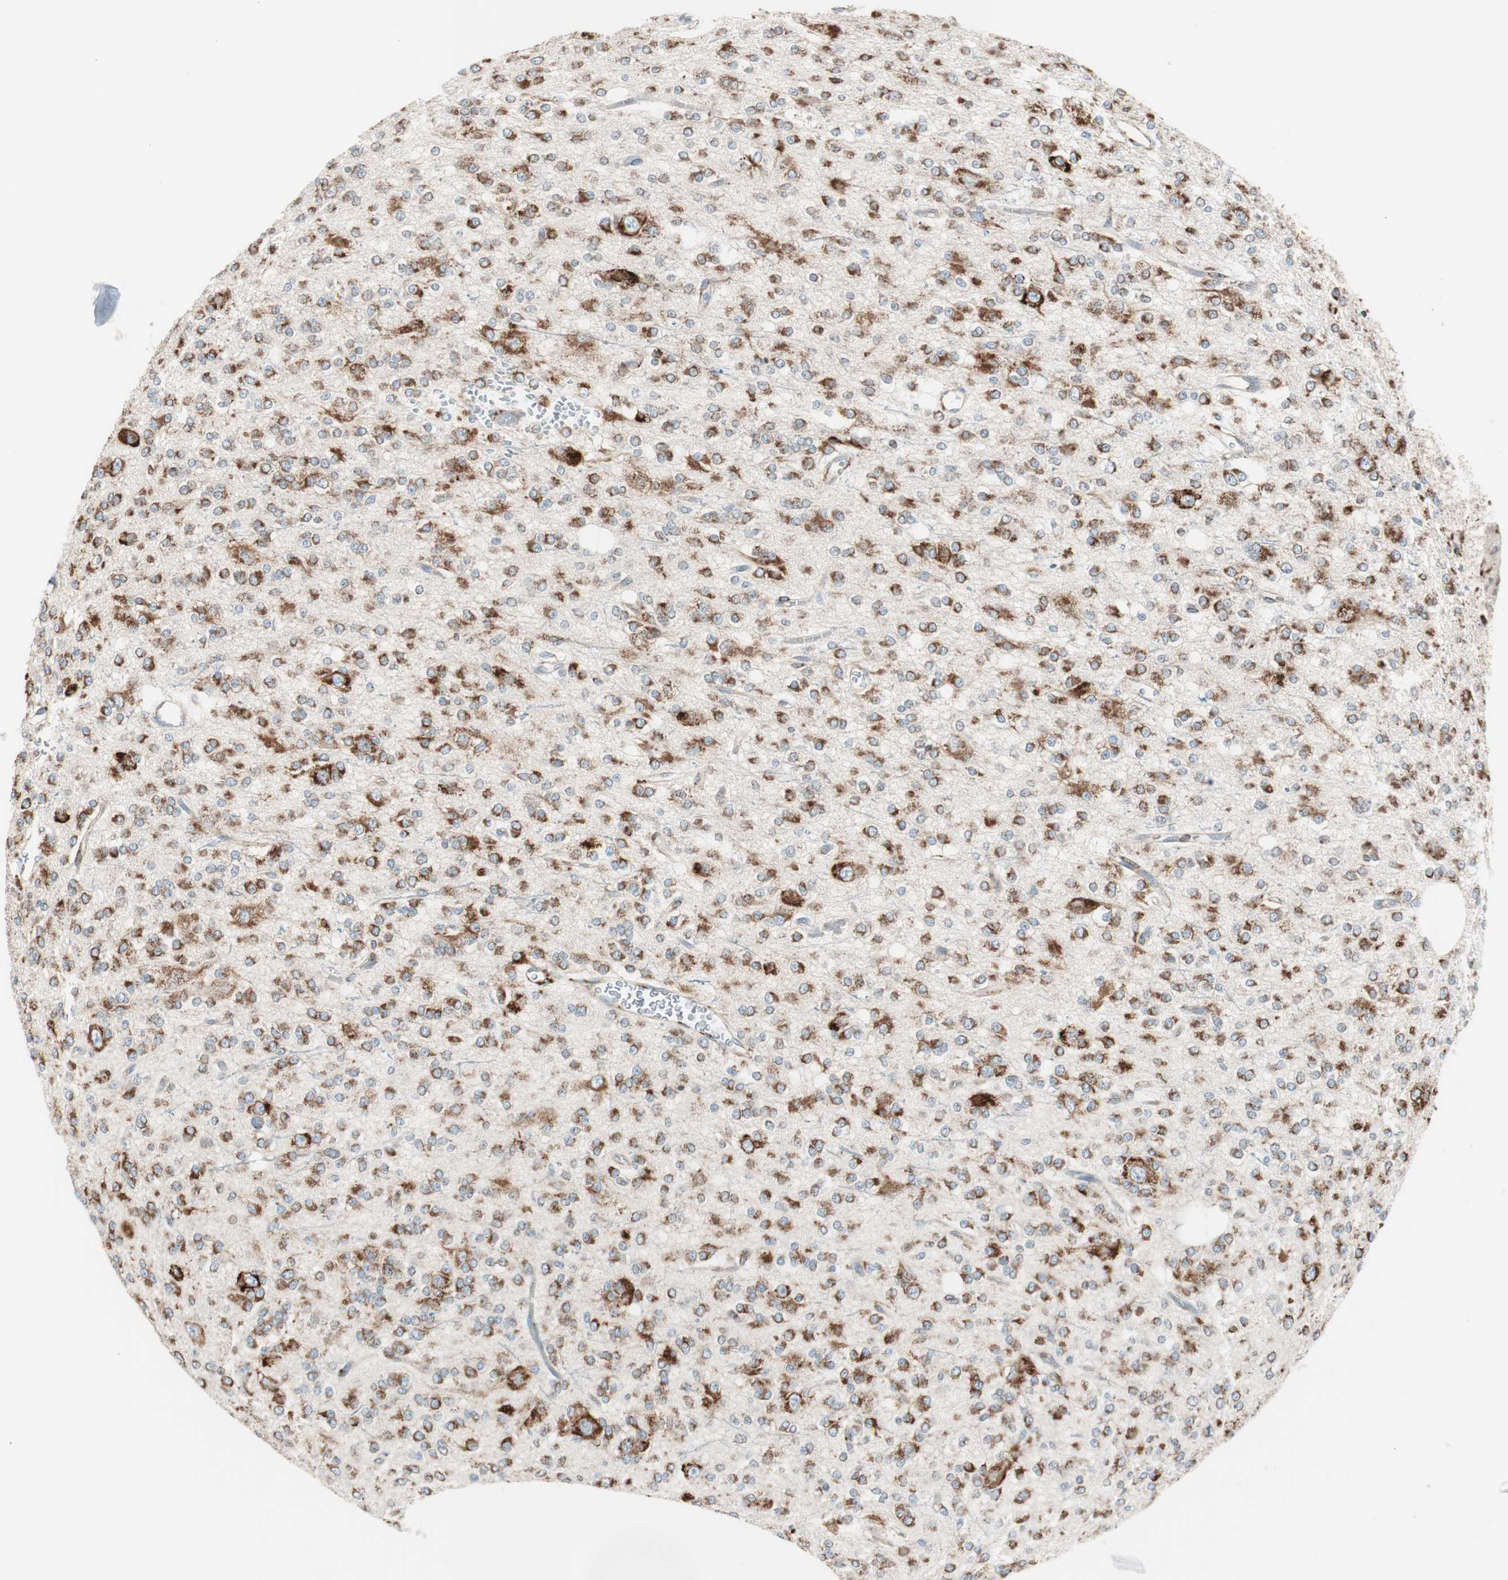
{"staining": {"intensity": "strong", "quantity": ">75%", "location": "cytoplasmic/membranous"}, "tissue": "glioma", "cell_type": "Tumor cells", "image_type": "cancer", "snomed": [{"axis": "morphology", "description": "Glioma, malignant, Low grade"}, {"axis": "topography", "description": "Brain"}], "caption": "Glioma was stained to show a protein in brown. There is high levels of strong cytoplasmic/membranous expression in approximately >75% of tumor cells.", "gene": "P4HTM", "patient": {"sex": "male", "age": 38}}